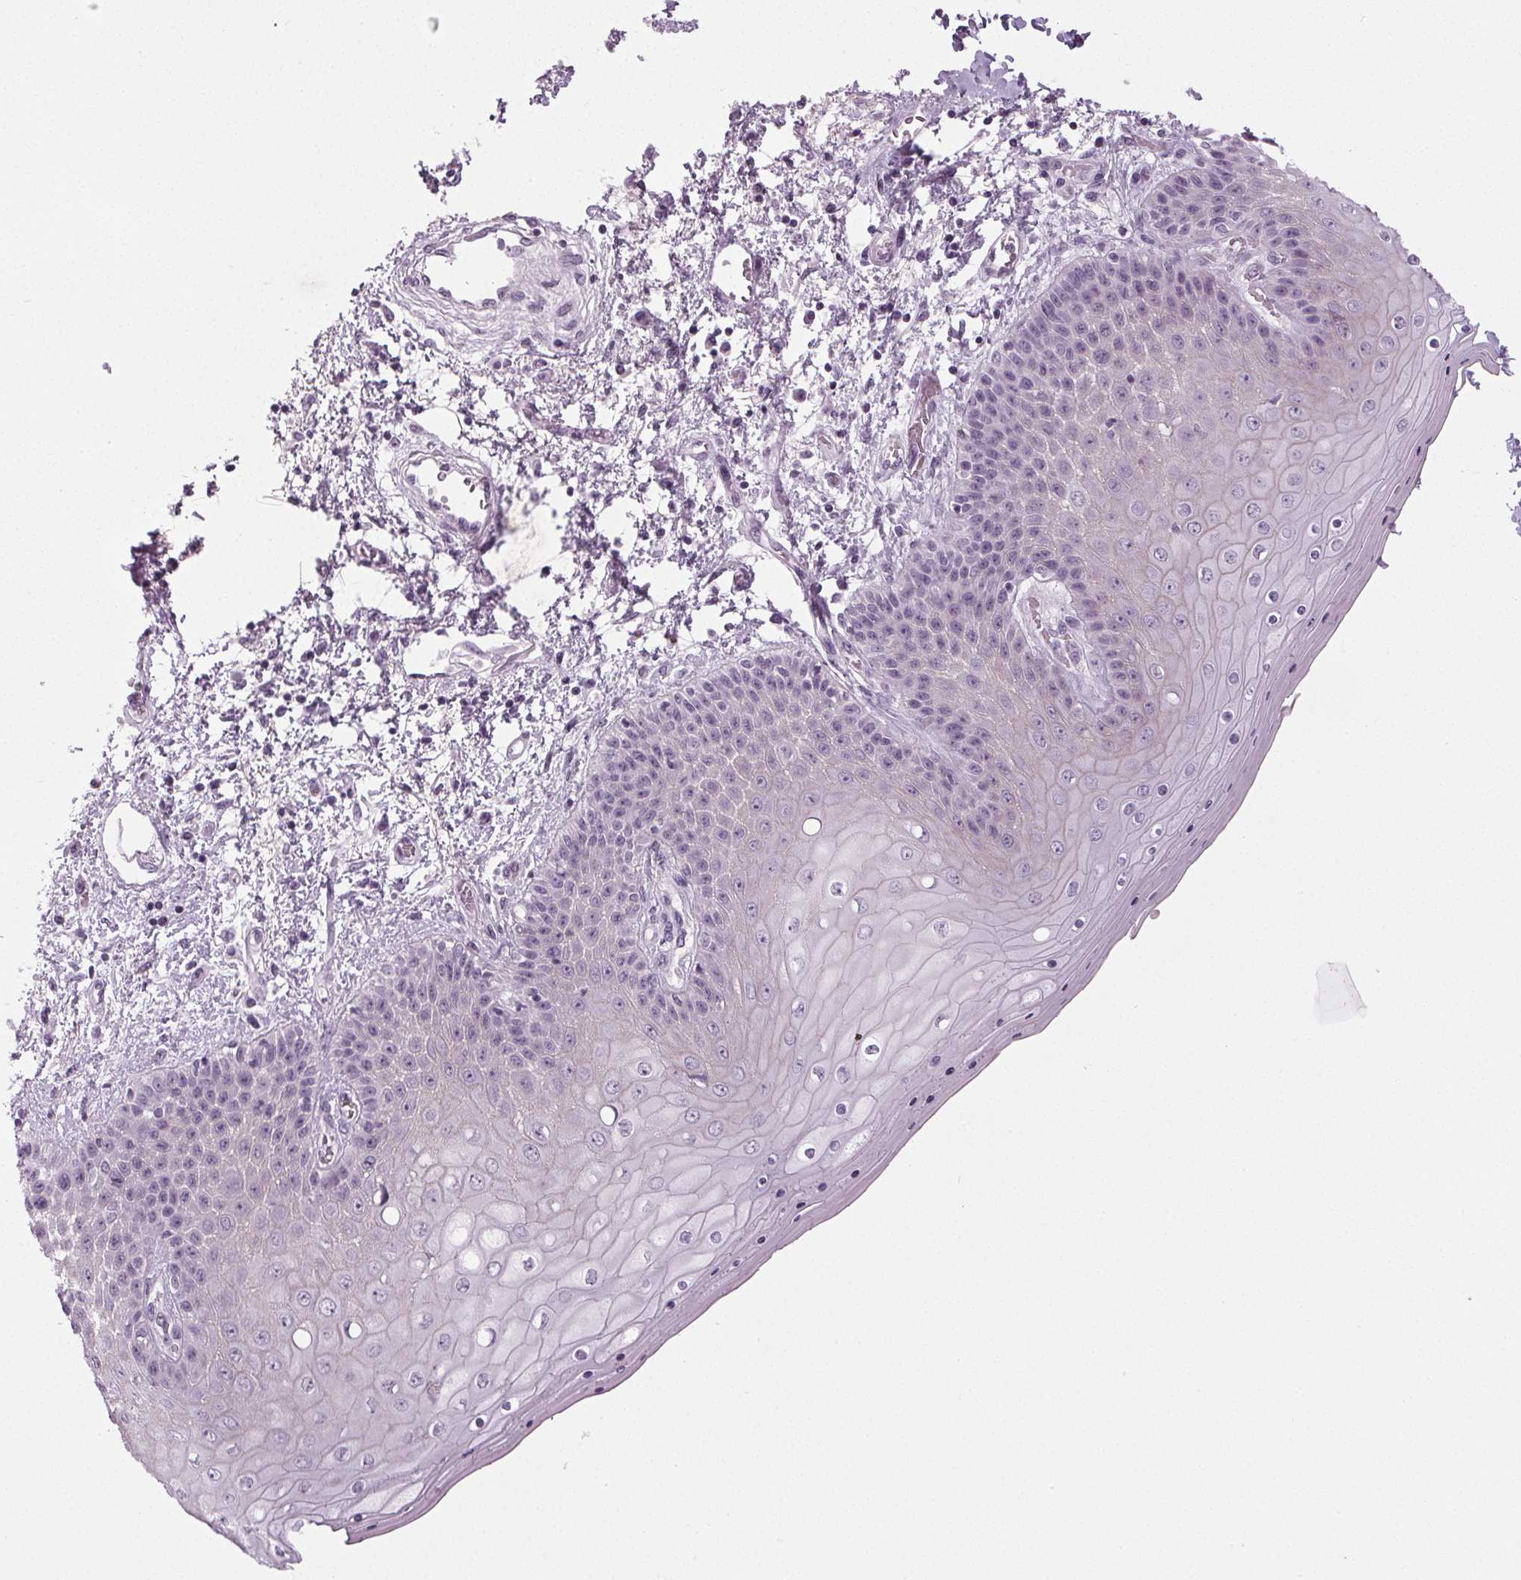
{"staining": {"intensity": "negative", "quantity": "none", "location": "none"}, "tissue": "skin", "cell_type": "Epidermal cells", "image_type": "normal", "snomed": [{"axis": "morphology", "description": "Normal tissue, NOS"}, {"axis": "topography", "description": "Anal"}], "caption": "An IHC histopathology image of benign skin is shown. There is no staining in epidermal cells of skin.", "gene": "IGF2BP1", "patient": {"sex": "female", "age": 46}}